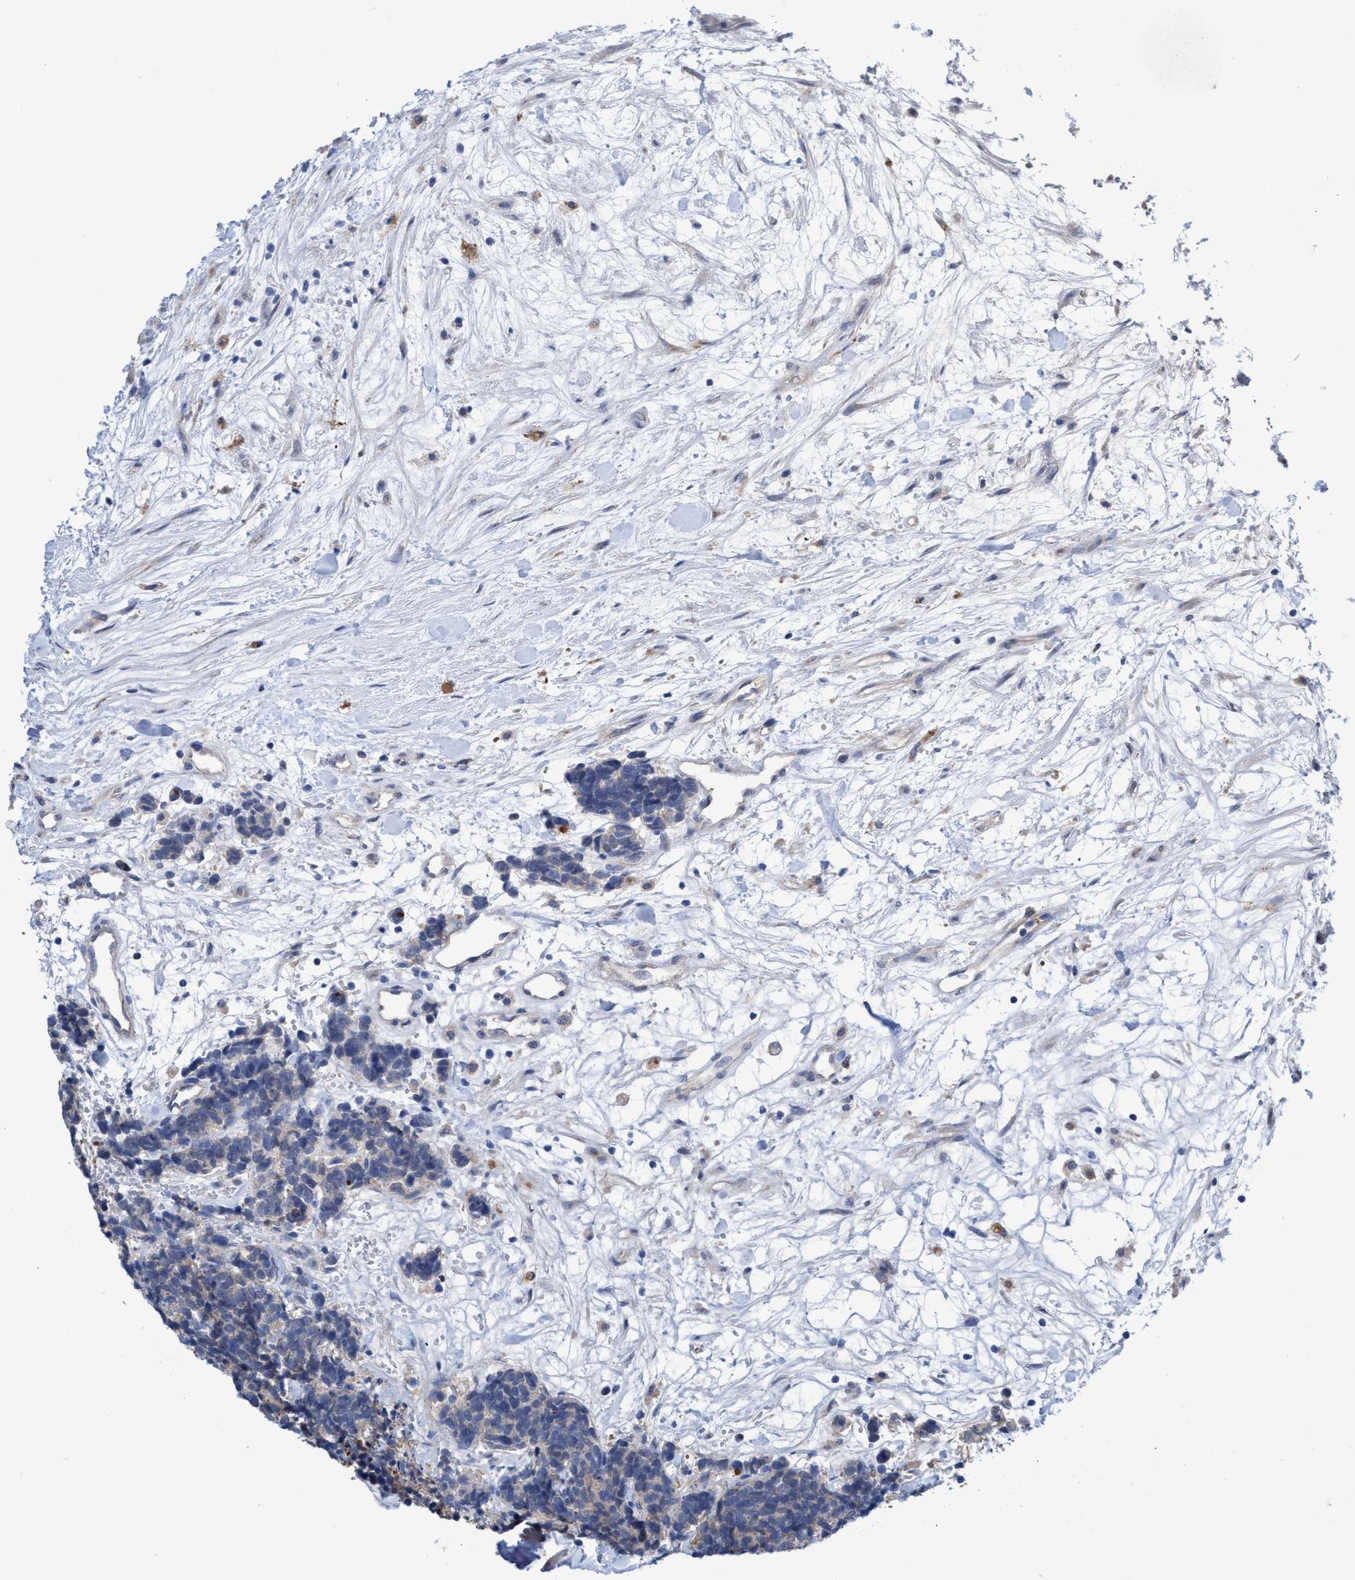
{"staining": {"intensity": "weak", "quantity": "<25%", "location": "cytoplasmic/membranous"}, "tissue": "carcinoid", "cell_type": "Tumor cells", "image_type": "cancer", "snomed": [{"axis": "morphology", "description": "Carcinoma, NOS"}, {"axis": "morphology", "description": "Carcinoid, malignant, NOS"}, {"axis": "topography", "description": "Urinary bladder"}], "caption": "Tumor cells are negative for protein expression in human carcinoid. (Stains: DAB immunohistochemistry (IHC) with hematoxylin counter stain, Microscopy: brightfield microscopy at high magnification).", "gene": "SVEP1", "patient": {"sex": "male", "age": 57}}